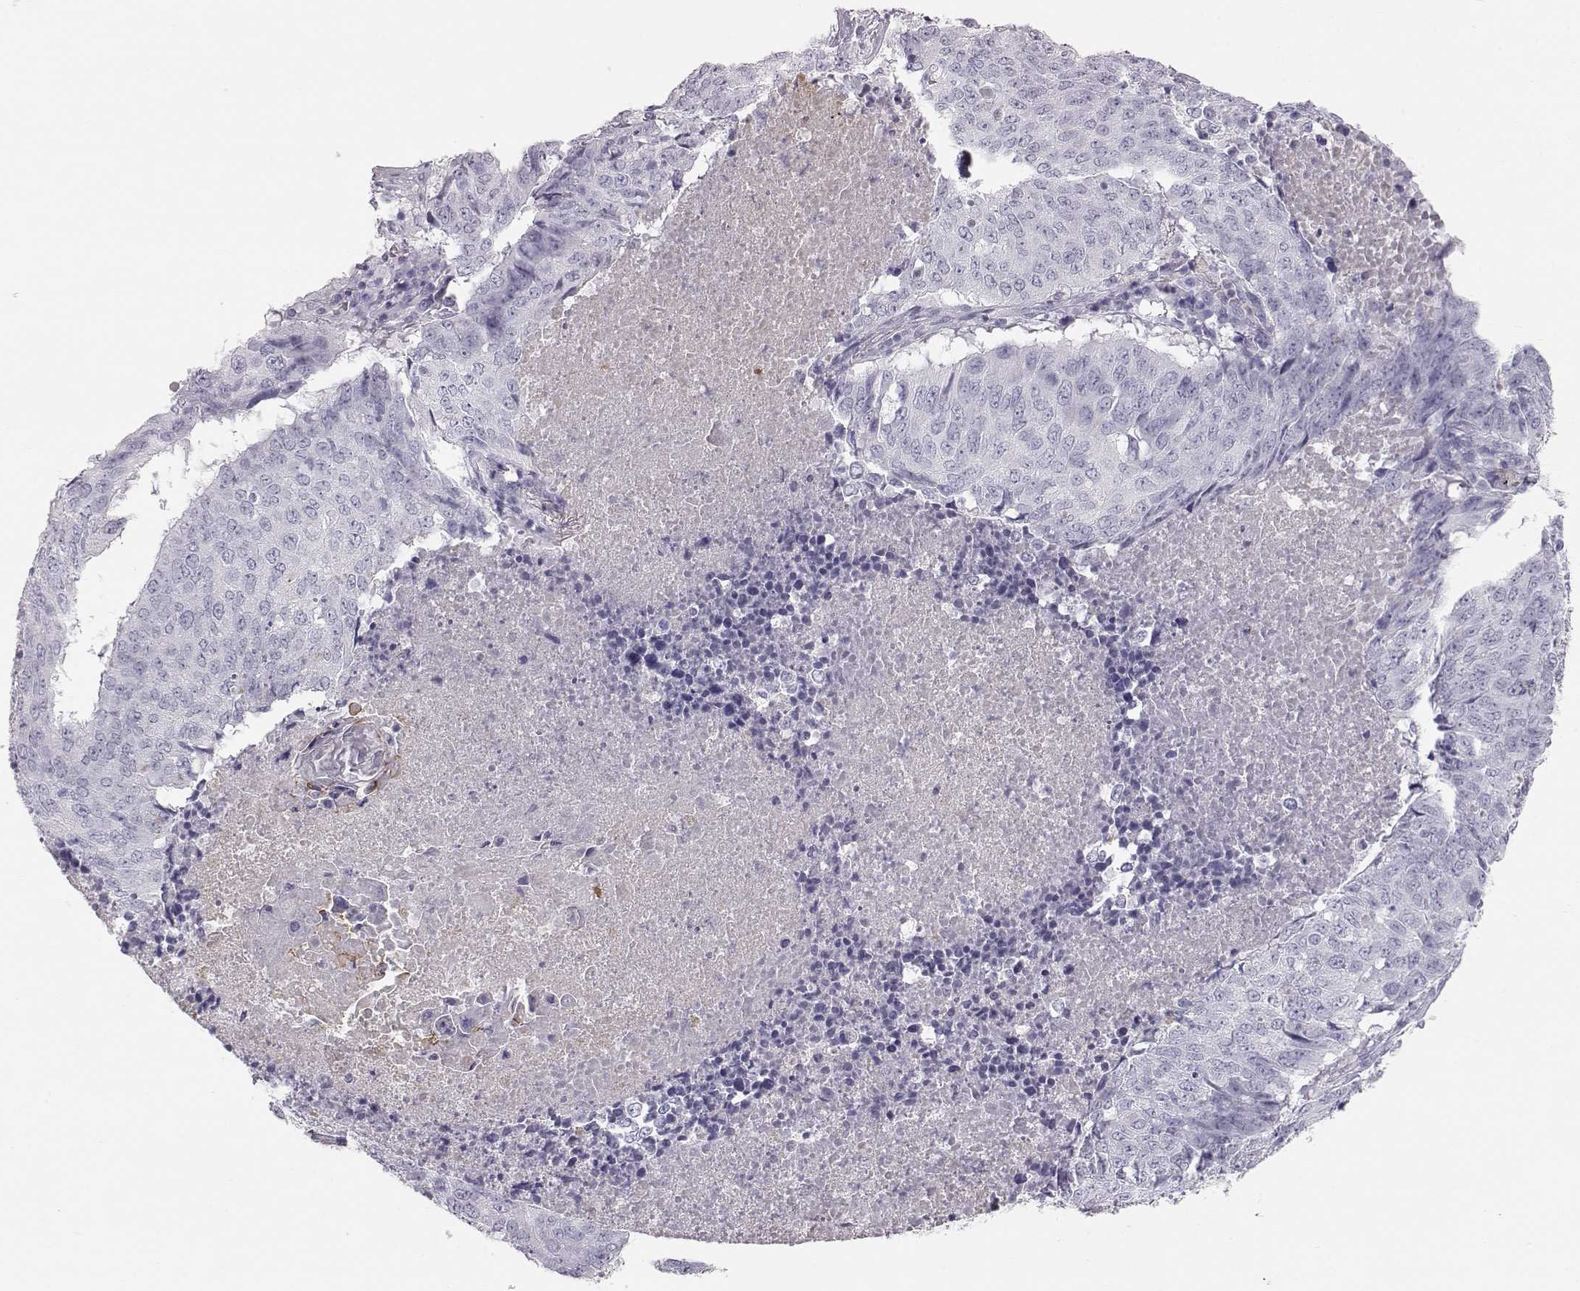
{"staining": {"intensity": "negative", "quantity": "none", "location": "none"}, "tissue": "lung cancer", "cell_type": "Tumor cells", "image_type": "cancer", "snomed": [{"axis": "morphology", "description": "Normal tissue, NOS"}, {"axis": "morphology", "description": "Squamous cell carcinoma, NOS"}, {"axis": "topography", "description": "Bronchus"}, {"axis": "topography", "description": "Lung"}], "caption": "This is a image of immunohistochemistry staining of lung squamous cell carcinoma, which shows no staining in tumor cells.", "gene": "KRTAP16-1", "patient": {"sex": "male", "age": 64}}